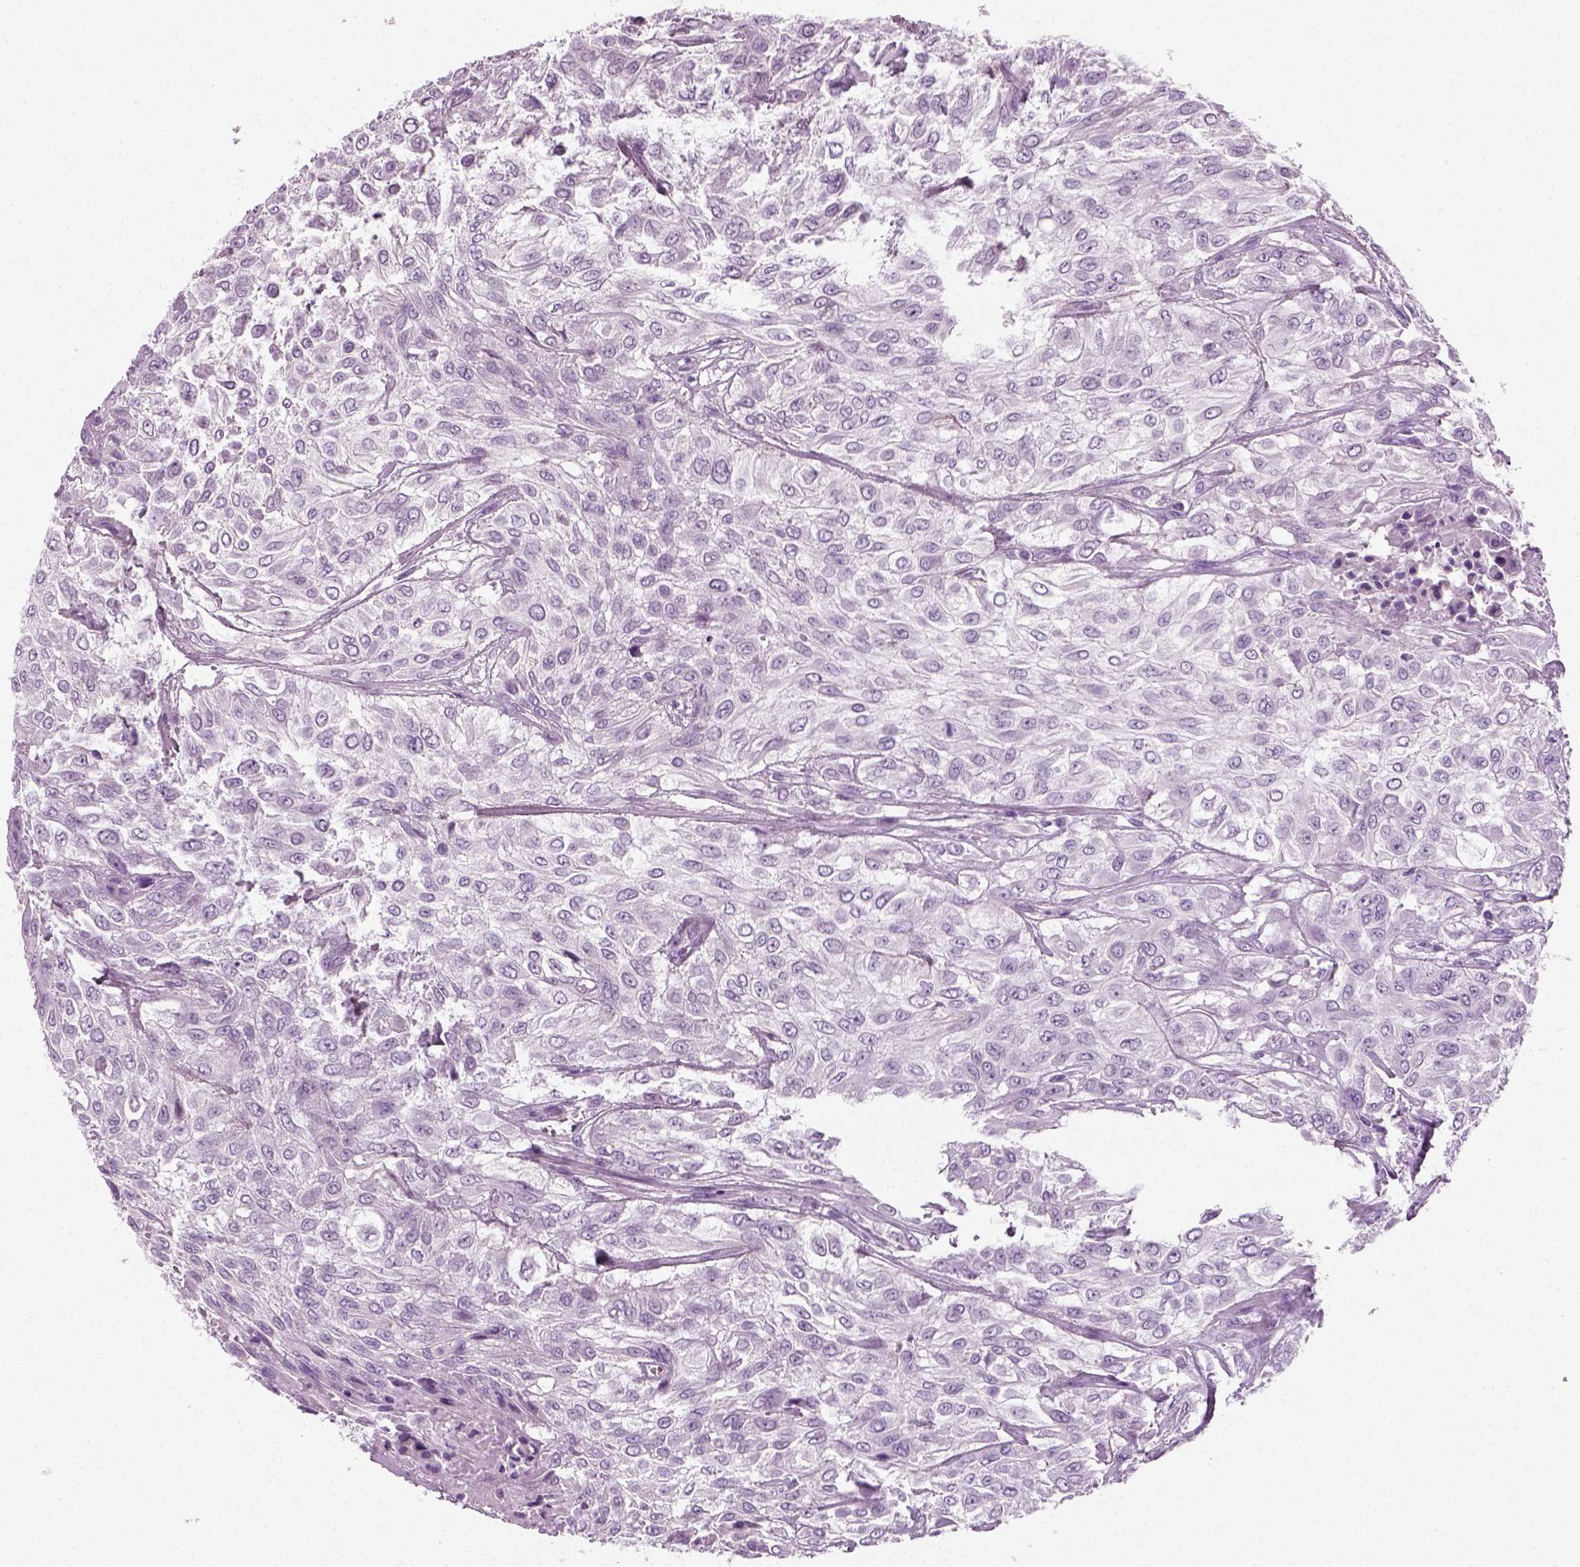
{"staining": {"intensity": "negative", "quantity": "none", "location": "none"}, "tissue": "urothelial cancer", "cell_type": "Tumor cells", "image_type": "cancer", "snomed": [{"axis": "morphology", "description": "Urothelial carcinoma, High grade"}, {"axis": "topography", "description": "Urinary bladder"}], "caption": "Tumor cells show no significant staining in urothelial carcinoma (high-grade). (Brightfield microscopy of DAB IHC at high magnification).", "gene": "SPATA31E1", "patient": {"sex": "male", "age": 57}}